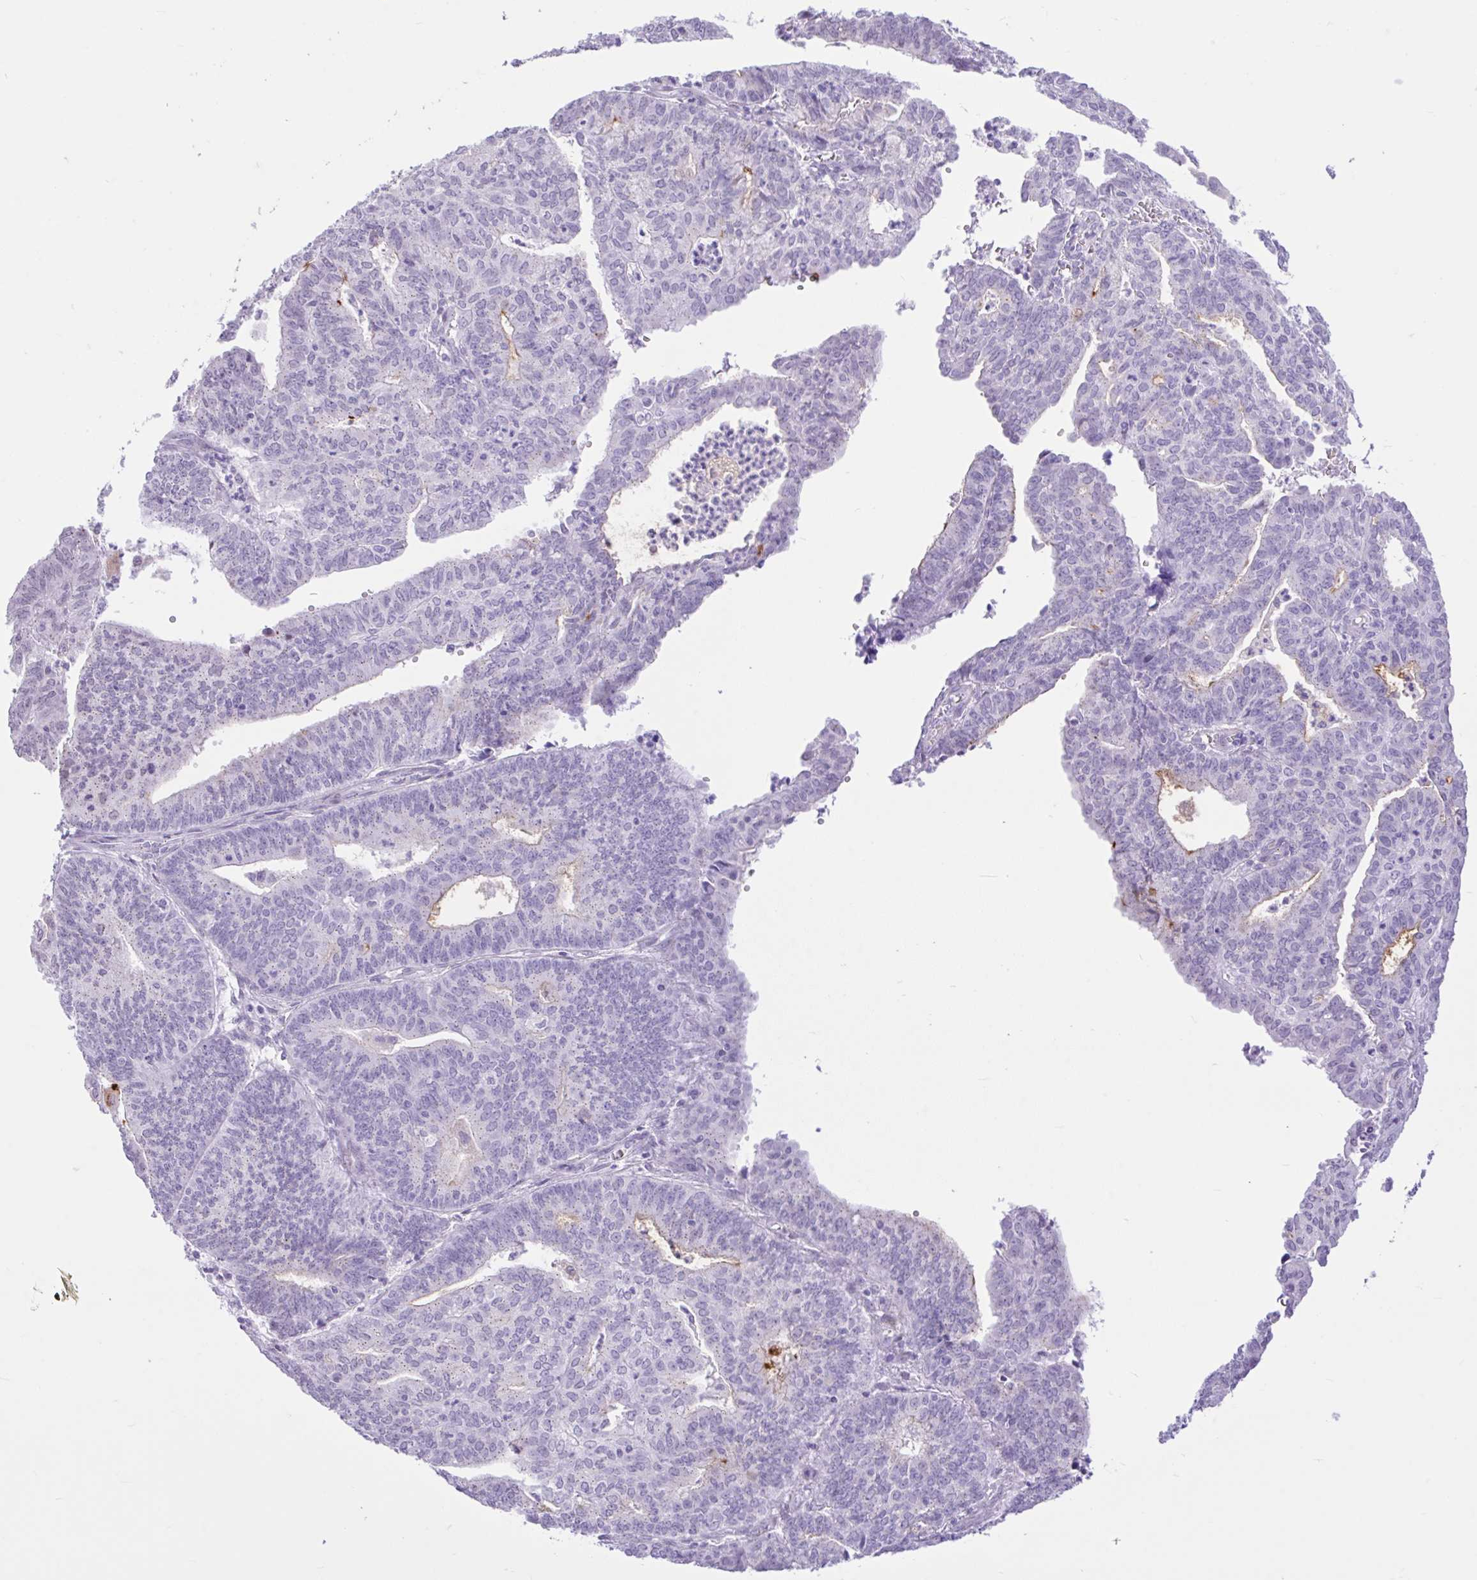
{"staining": {"intensity": "weak", "quantity": "<25%", "location": "cytoplasmic/membranous"}, "tissue": "endometrial cancer", "cell_type": "Tumor cells", "image_type": "cancer", "snomed": [{"axis": "morphology", "description": "Adenocarcinoma, NOS"}, {"axis": "topography", "description": "Endometrium"}], "caption": "An image of human endometrial adenocarcinoma is negative for staining in tumor cells.", "gene": "REEP1", "patient": {"sex": "female", "age": 61}}